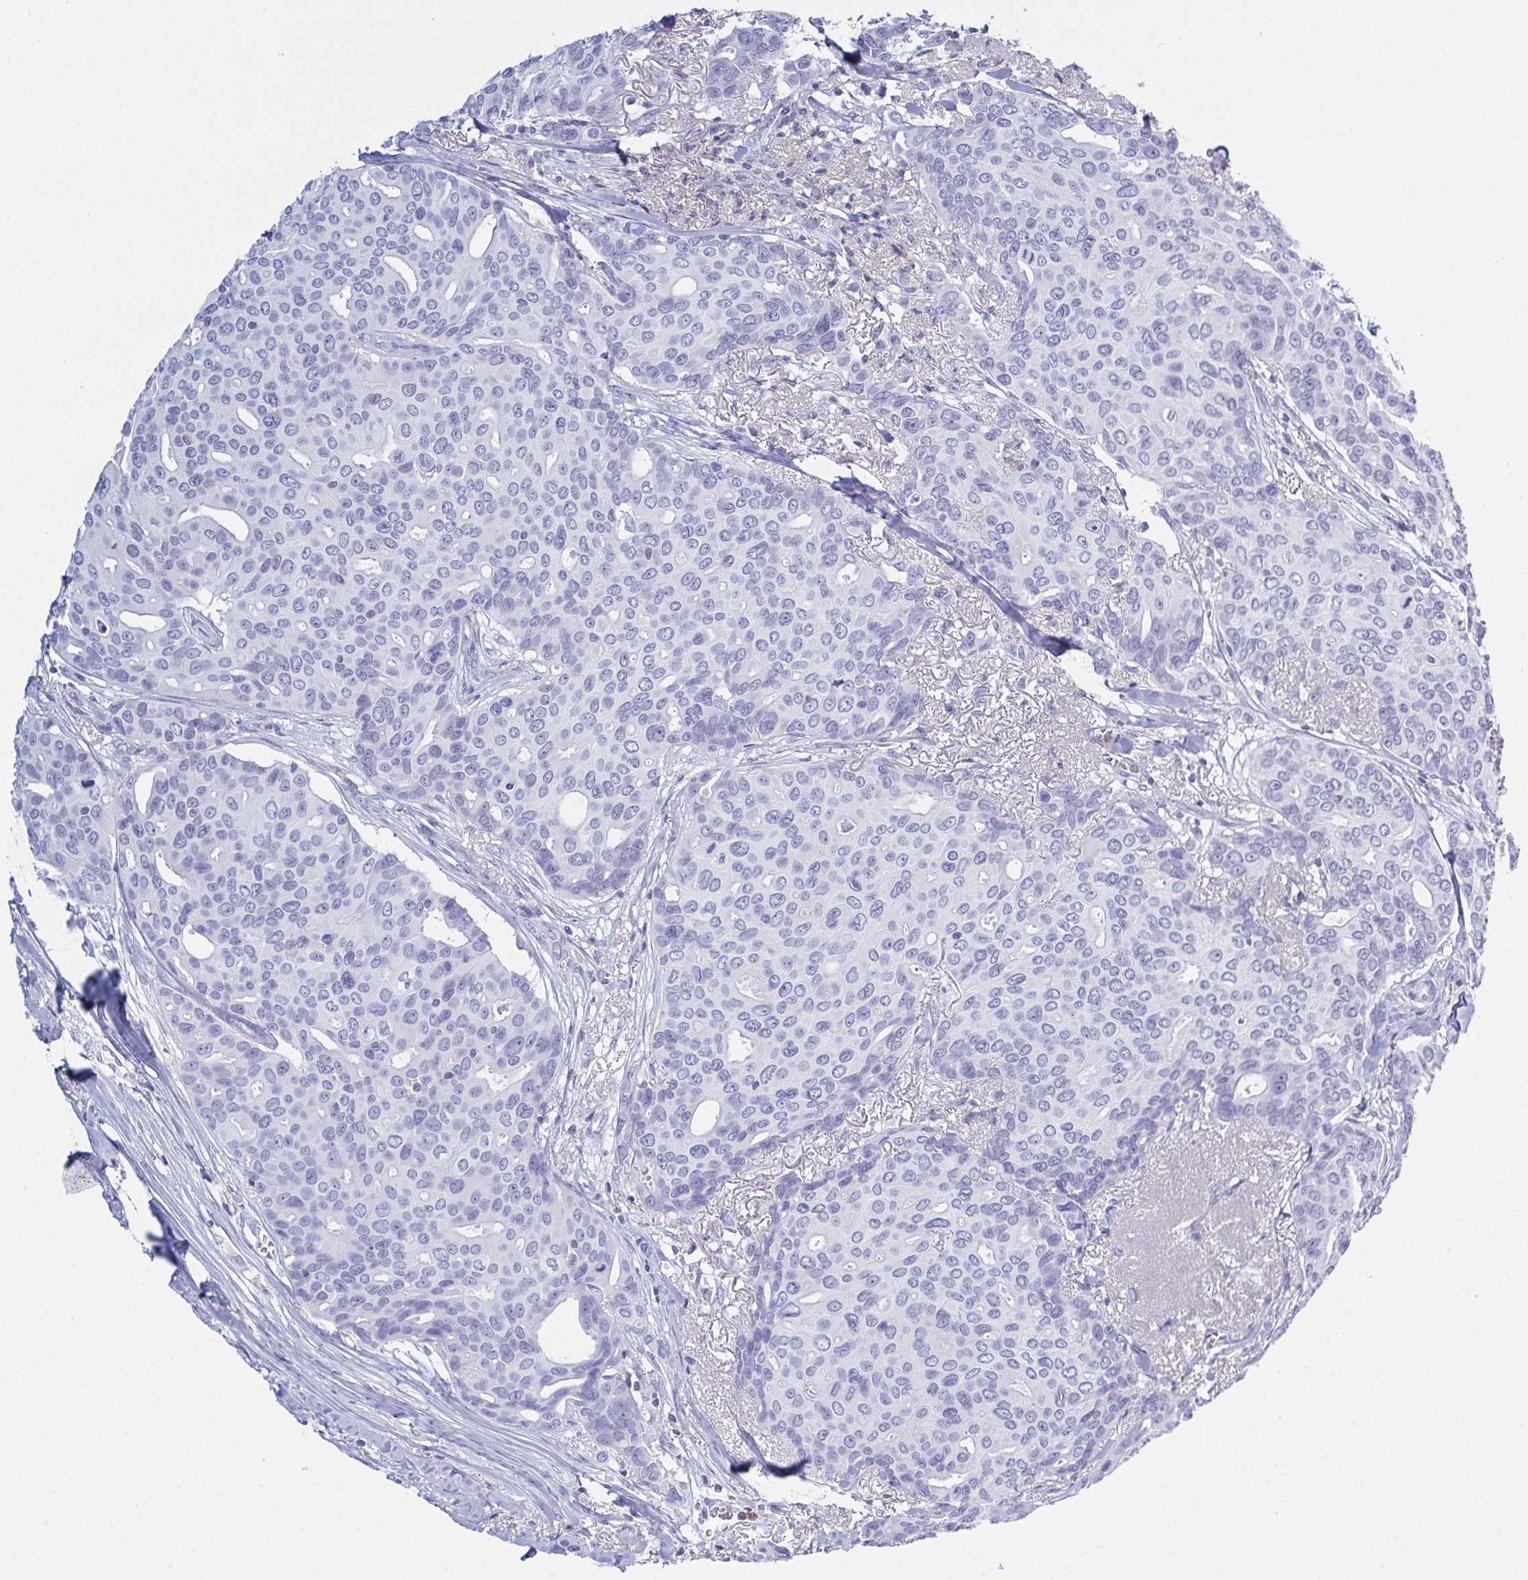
{"staining": {"intensity": "negative", "quantity": "none", "location": "none"}, "tissue": "breast cancer", "cell_type": "Tumor cells", "image_type": "cancer", "snomed": [{"axis": "morphology", "description": "Duct carcinoma"}, {"axis": "topography", "description": "Breast"}], "caption": "Breast cancer was stained to show a protein in brown. There is no significant staining in tumor cells. (Brightfield microscopy of DAB immunohistochemistry at high magnification).", "gene": "MYO1F", "patient": {"sex": "female", "age": 54}}